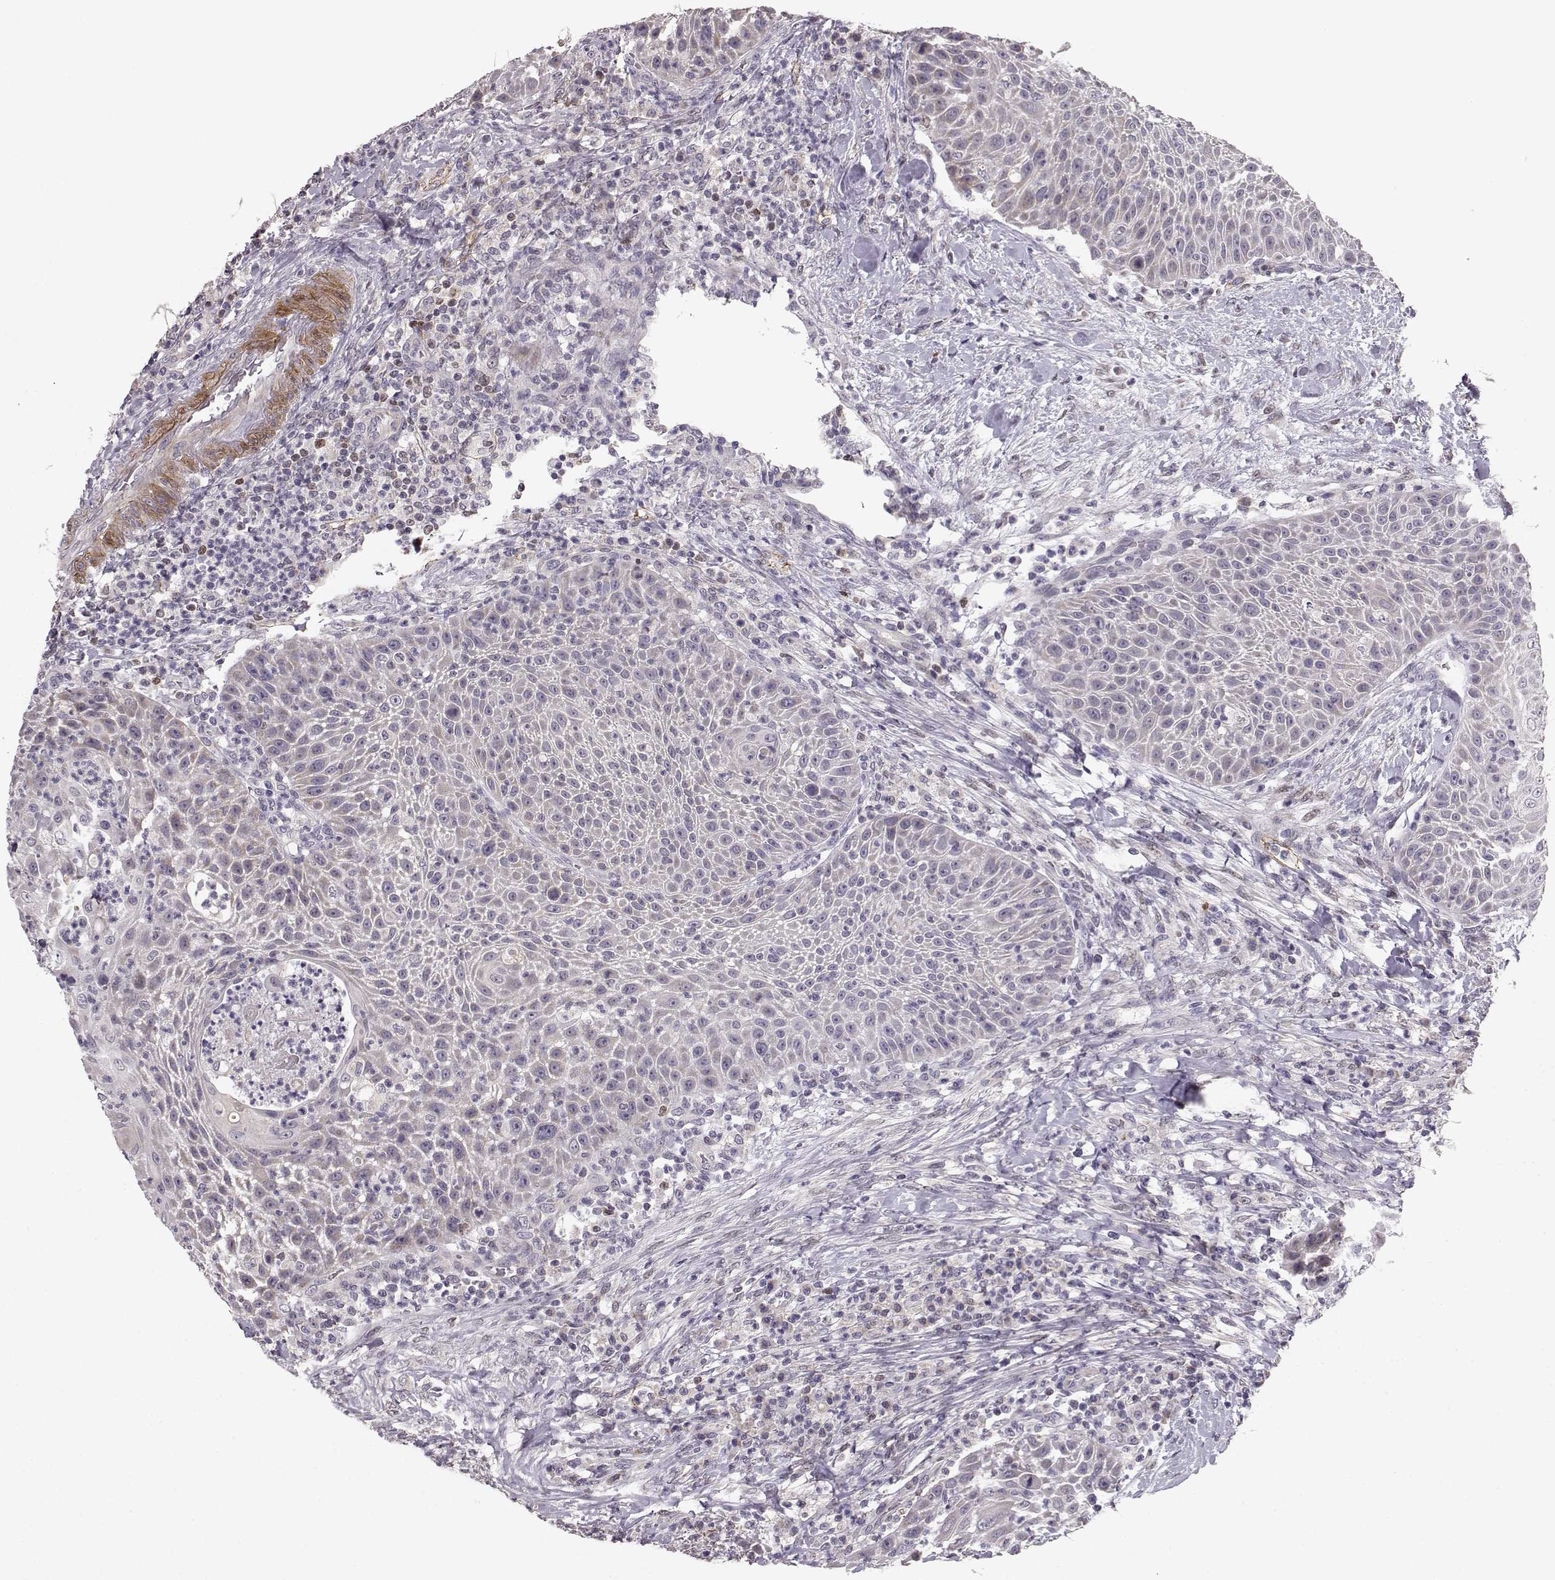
{"staining": {"intensity": "negative", "quantity": "none", "location": "none"}, "tissue": "head and neck cancer", "cell_type": "Tumor cells", "image_type": "cancer", "snomed": [{"axis": "morphology", "description": "Squamous cell carcinoma, NOS"}, {"axis": "topography", "description": "Head-Neck"}], "caption": "The image shows no significant staining in tumor cells of head and neck cancer (squamous cell carcinoma). (IHC, brightfield microscopy, high magnification).", "gene": "BACH2", "patient": {"sex": "male", "age": 69}}